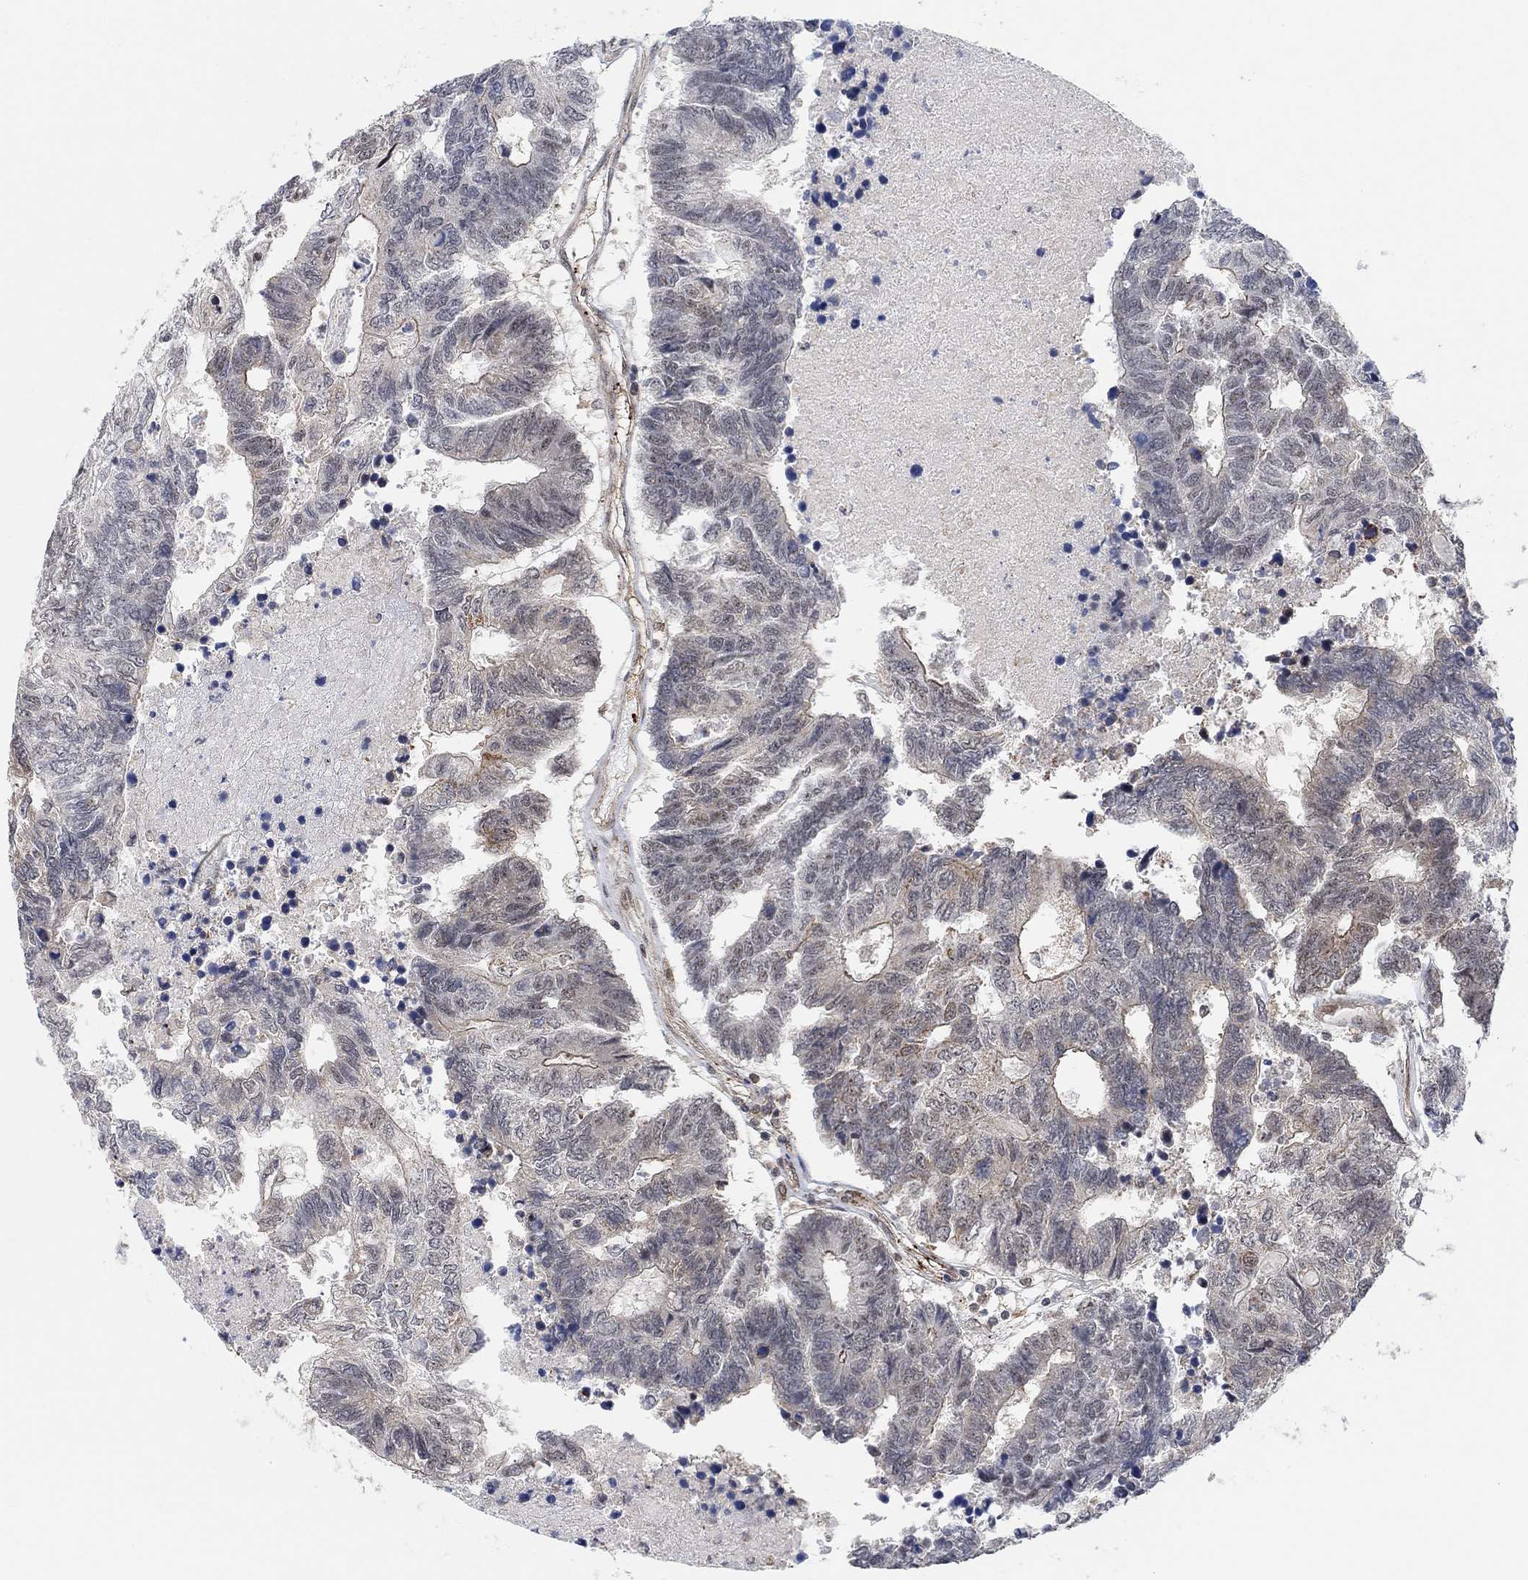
{"staining": {"intensity": "moderate", "quantity": "<25%", "location": "cytoplasmic/membranous"}, "tissue": "colorectal cancer", "cell_type": "Tumor cells", "image_type": "cancer", "snomed": [{"axis": "morphology", "description": "Adenocarcinoma, NOS"}, {"axis": "topography", "description": "Colon"}], "caption": "Immunohistochemistry of colorectal adenocarcinoma shows low levels of moderate cytoplasmic/membranous expression in about <25% of tumor cells.", "gene": "PWWP2B", "patient": {"sex": "female", "age": 48}}